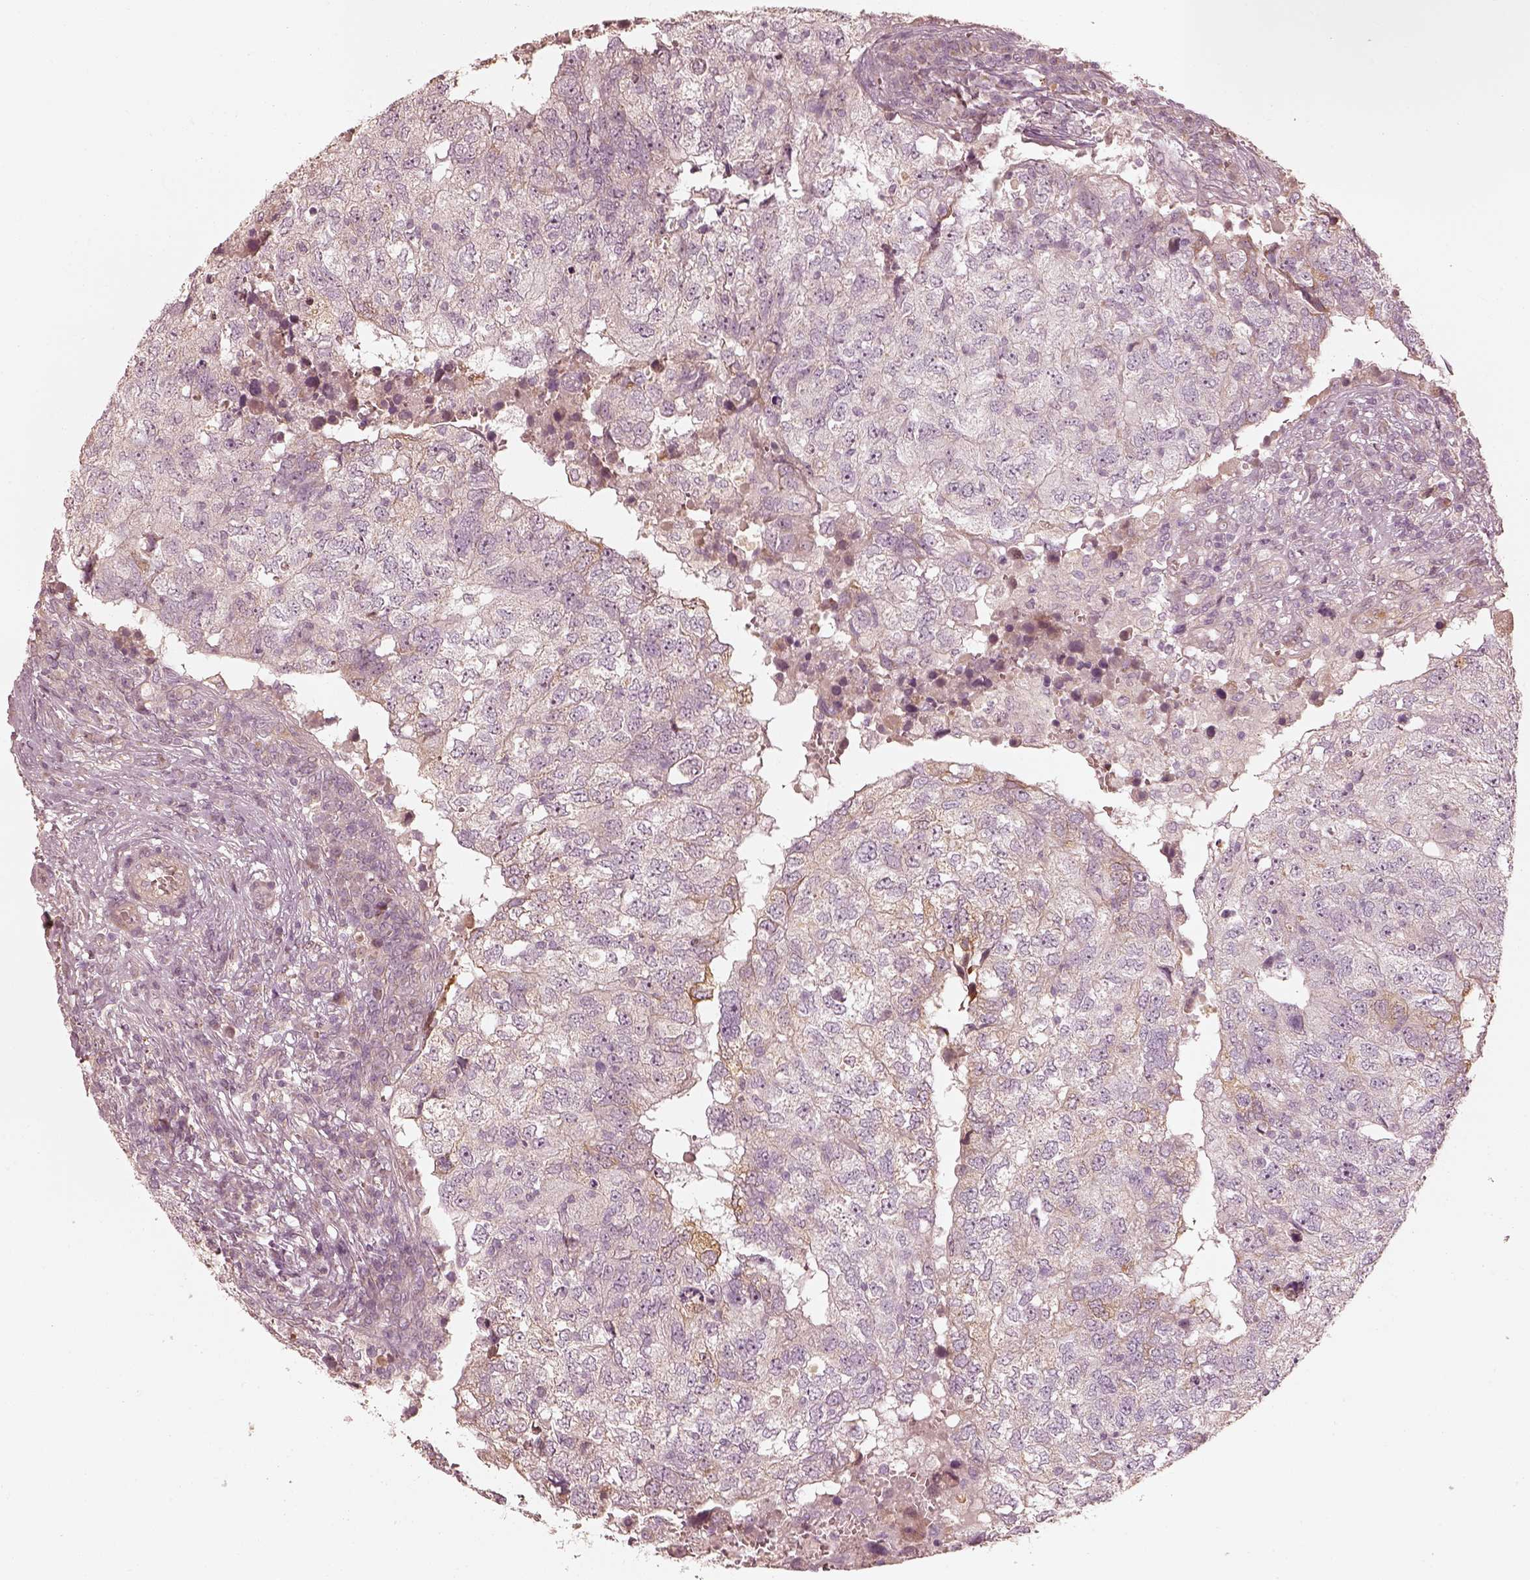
{"staining": {"intensity": "negative", "quantity": "none", "location": "none"}, "tissue": "breast cancer", "cell_type": "Tumor cells", "image_type": "cancer", "snomed": [{"axis": "morphology", "description": "Duct carcinoma"}, {"axis": "topography", "description": "Breast"}], "caption": "Micrograph shows no significant protein expression in tumor cells of breast cancer (intraductal carcinoma).", "gene": "WLS", "patient": {"sex": "female", "age": 30}}